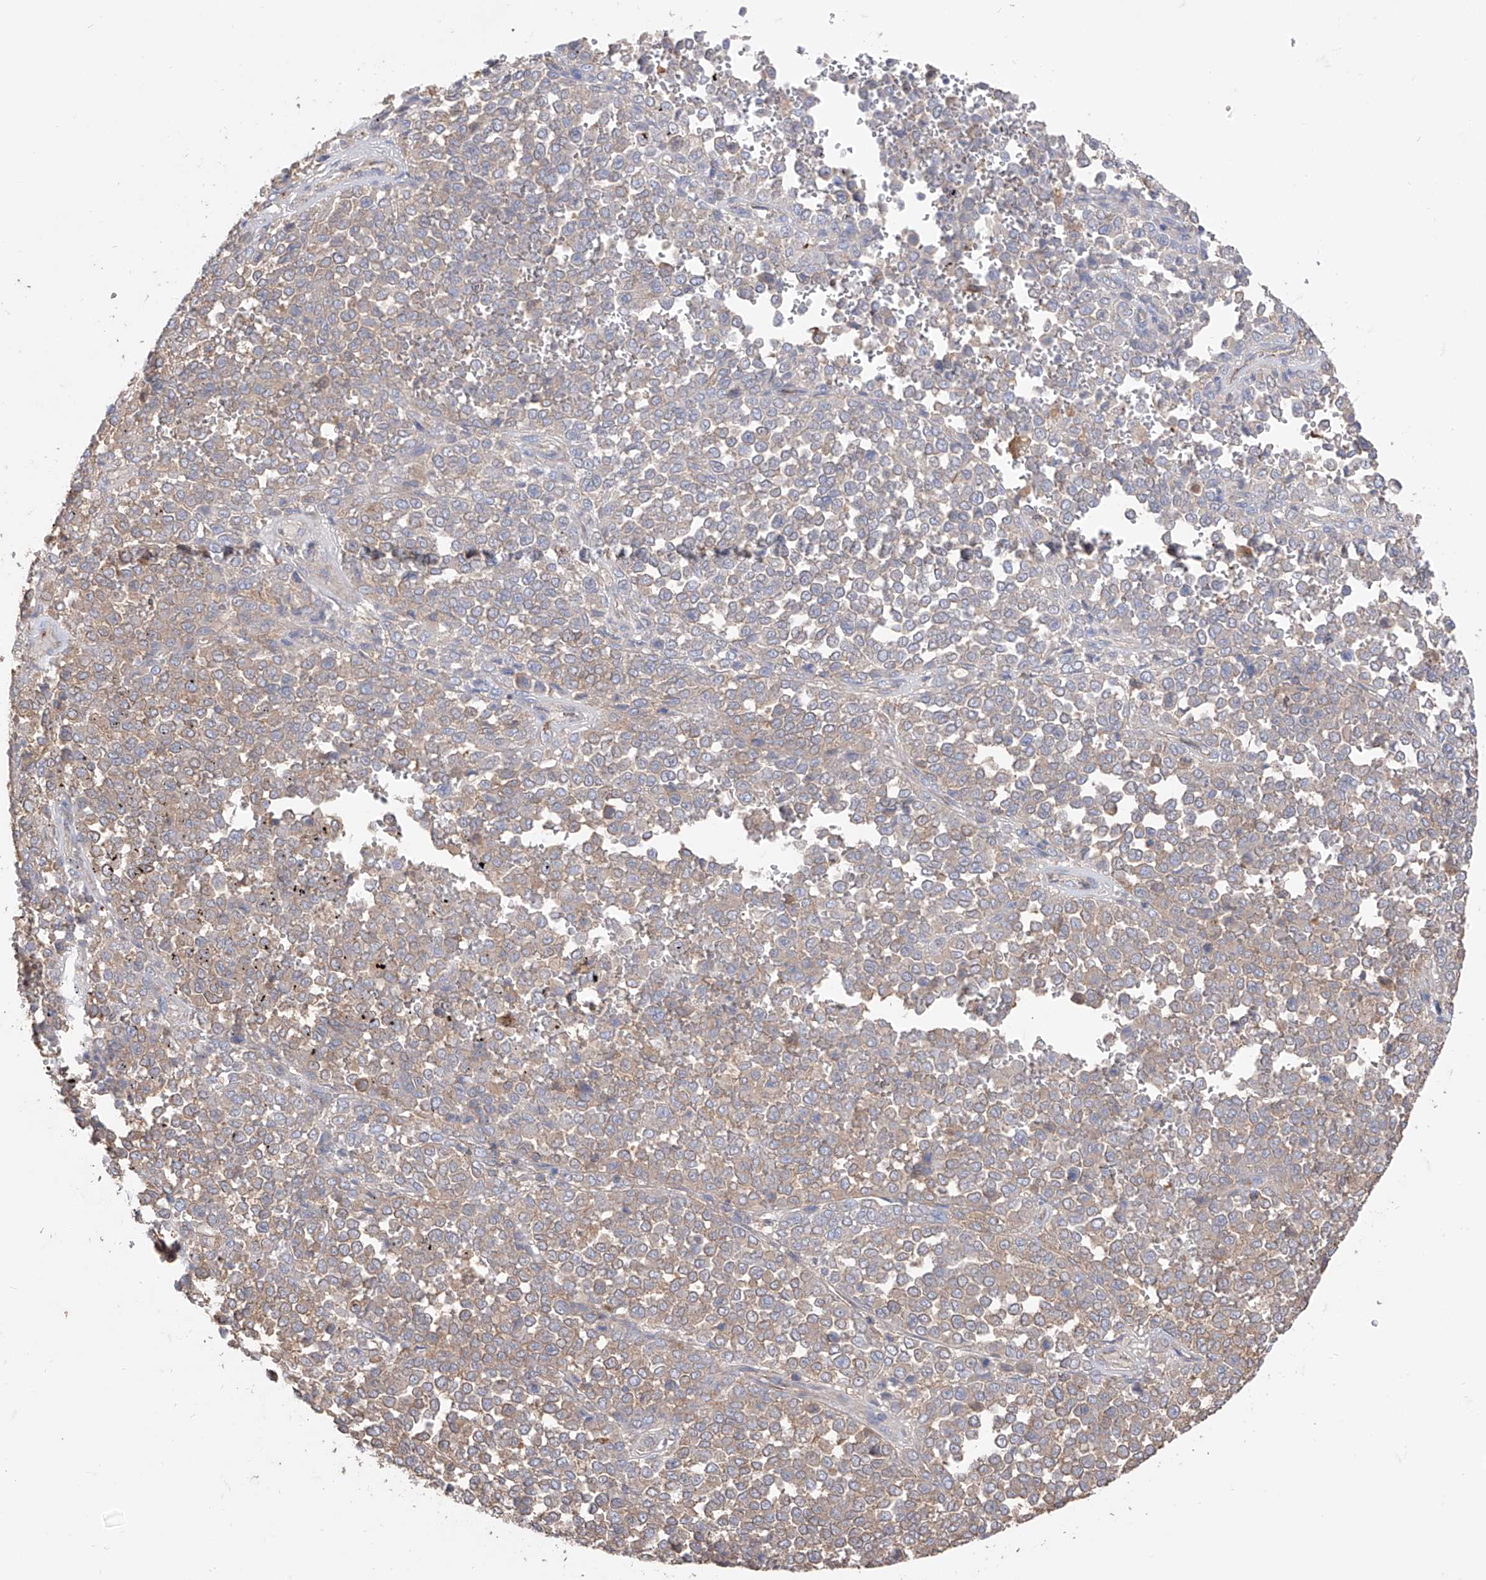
{"staining": {"intensity": "weak", "quantity": ">75%", "location": "cytoplasmic/membranous"}, "tissue": "melanoma", "cell_type": "Tumor cells", "image_type": "cancer", "snomed": [{"axis": "morphology", "description": "Malignant melanoma, Metastatic site"}, {"axis": "topography", "description": "Pancreas"}], "caption": "Tumor cells demonstrate low levels of weak cytoplasmic/membranous positivity in about >75% of cells in malignant melanoma (metastatic site).", "gene": "C1orf74", "patient": {"sex": "female", "age": 30}}